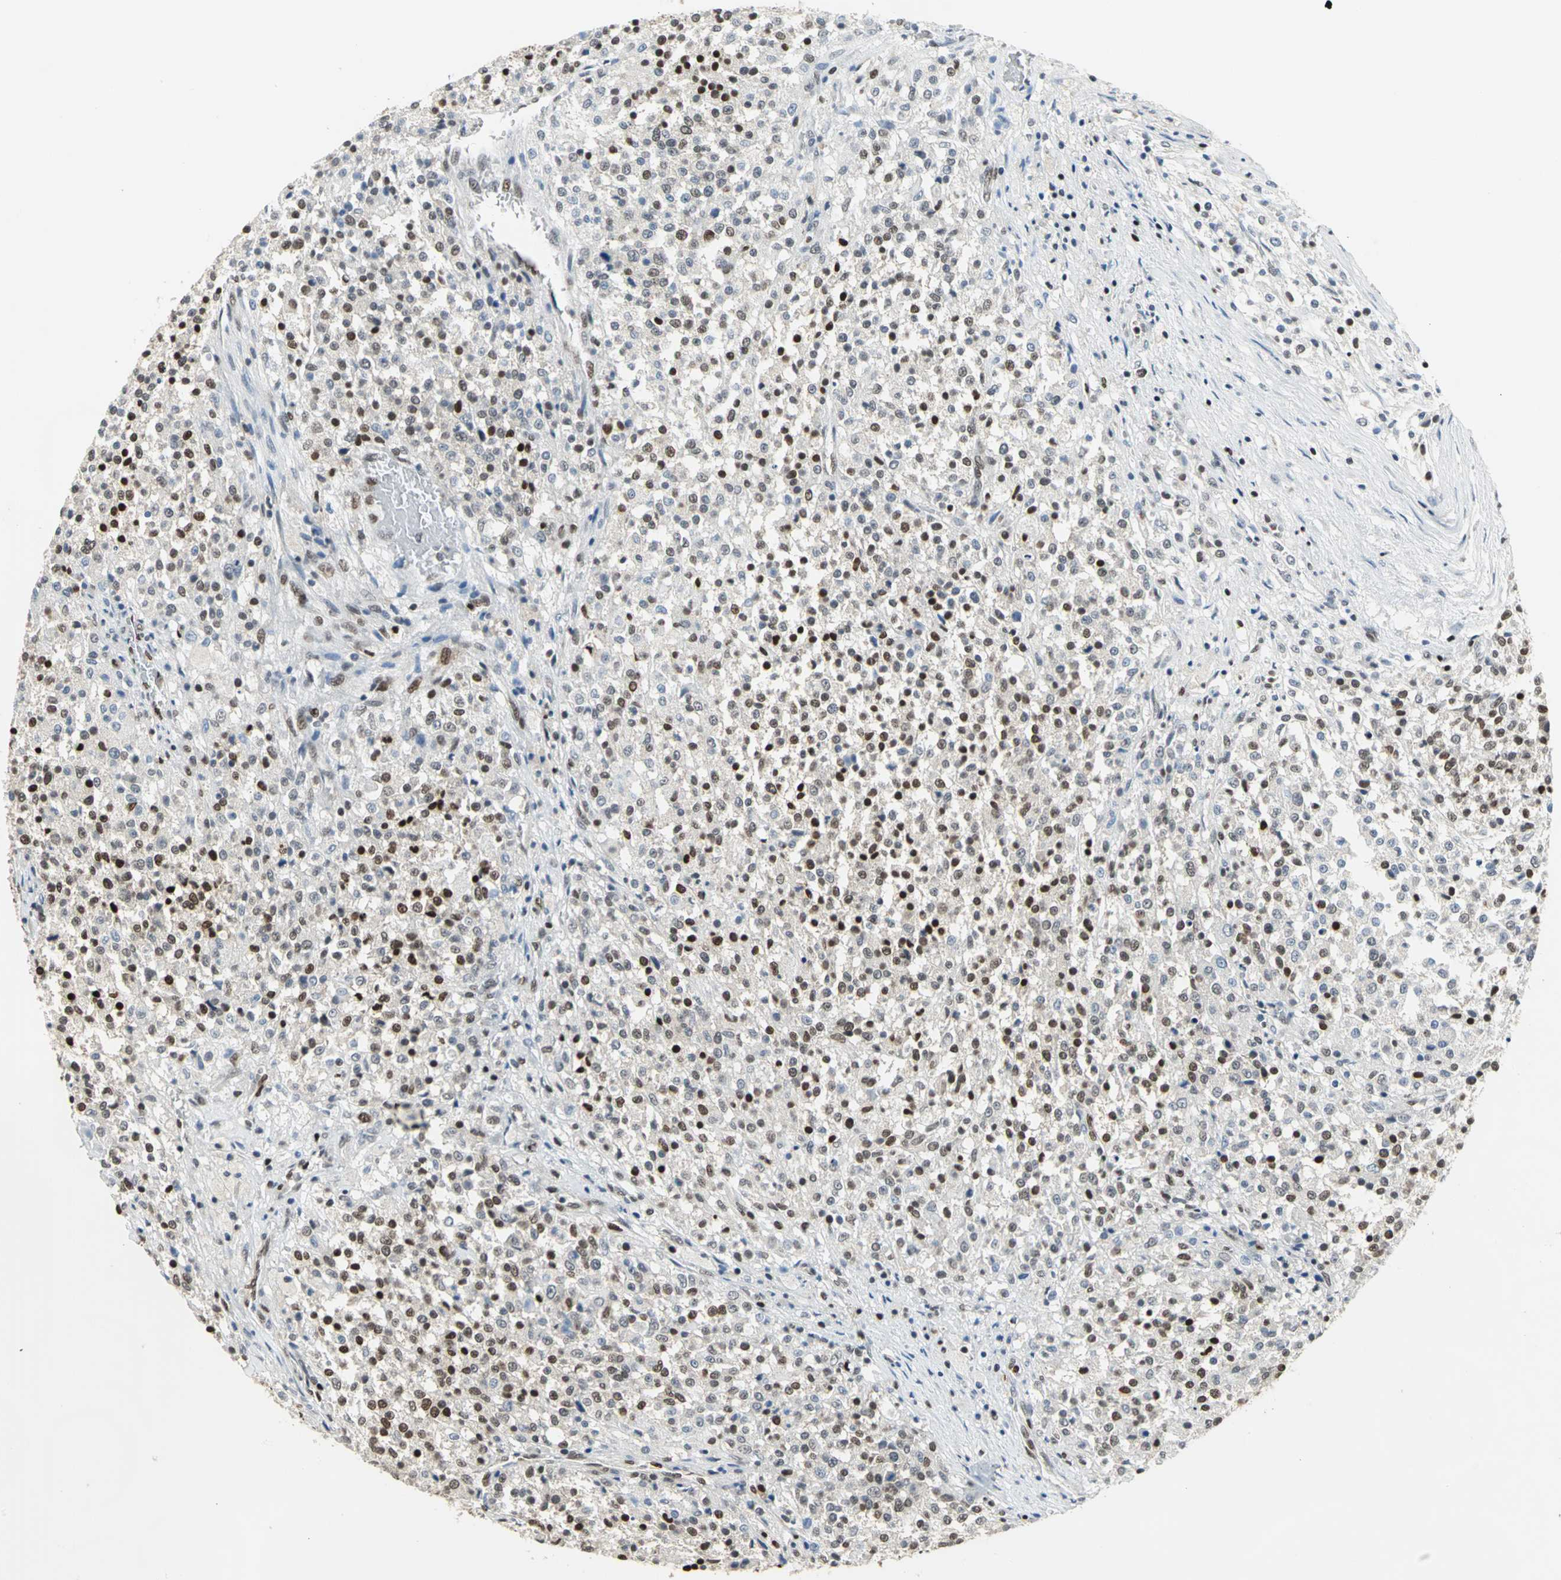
{"staining": {"intensity": "strong", "quantity": ">75%", "location": "nuclear"}, "tissue": "testis cancer", "cell_type": "Tumor cells", "image_type": "cancer", "snomed": [{"axis": "morphology", "description": "Seminoma, NOS"}, {"axis": "topography", "description": "Testis"}], "caption": "Protein staining of seminoma (testis) tissue reveals strong nuclear expression in approximately >75% of tumor cells.", "gene": "HNRNPD", "patient": {"sex": "male", "age": 59}}